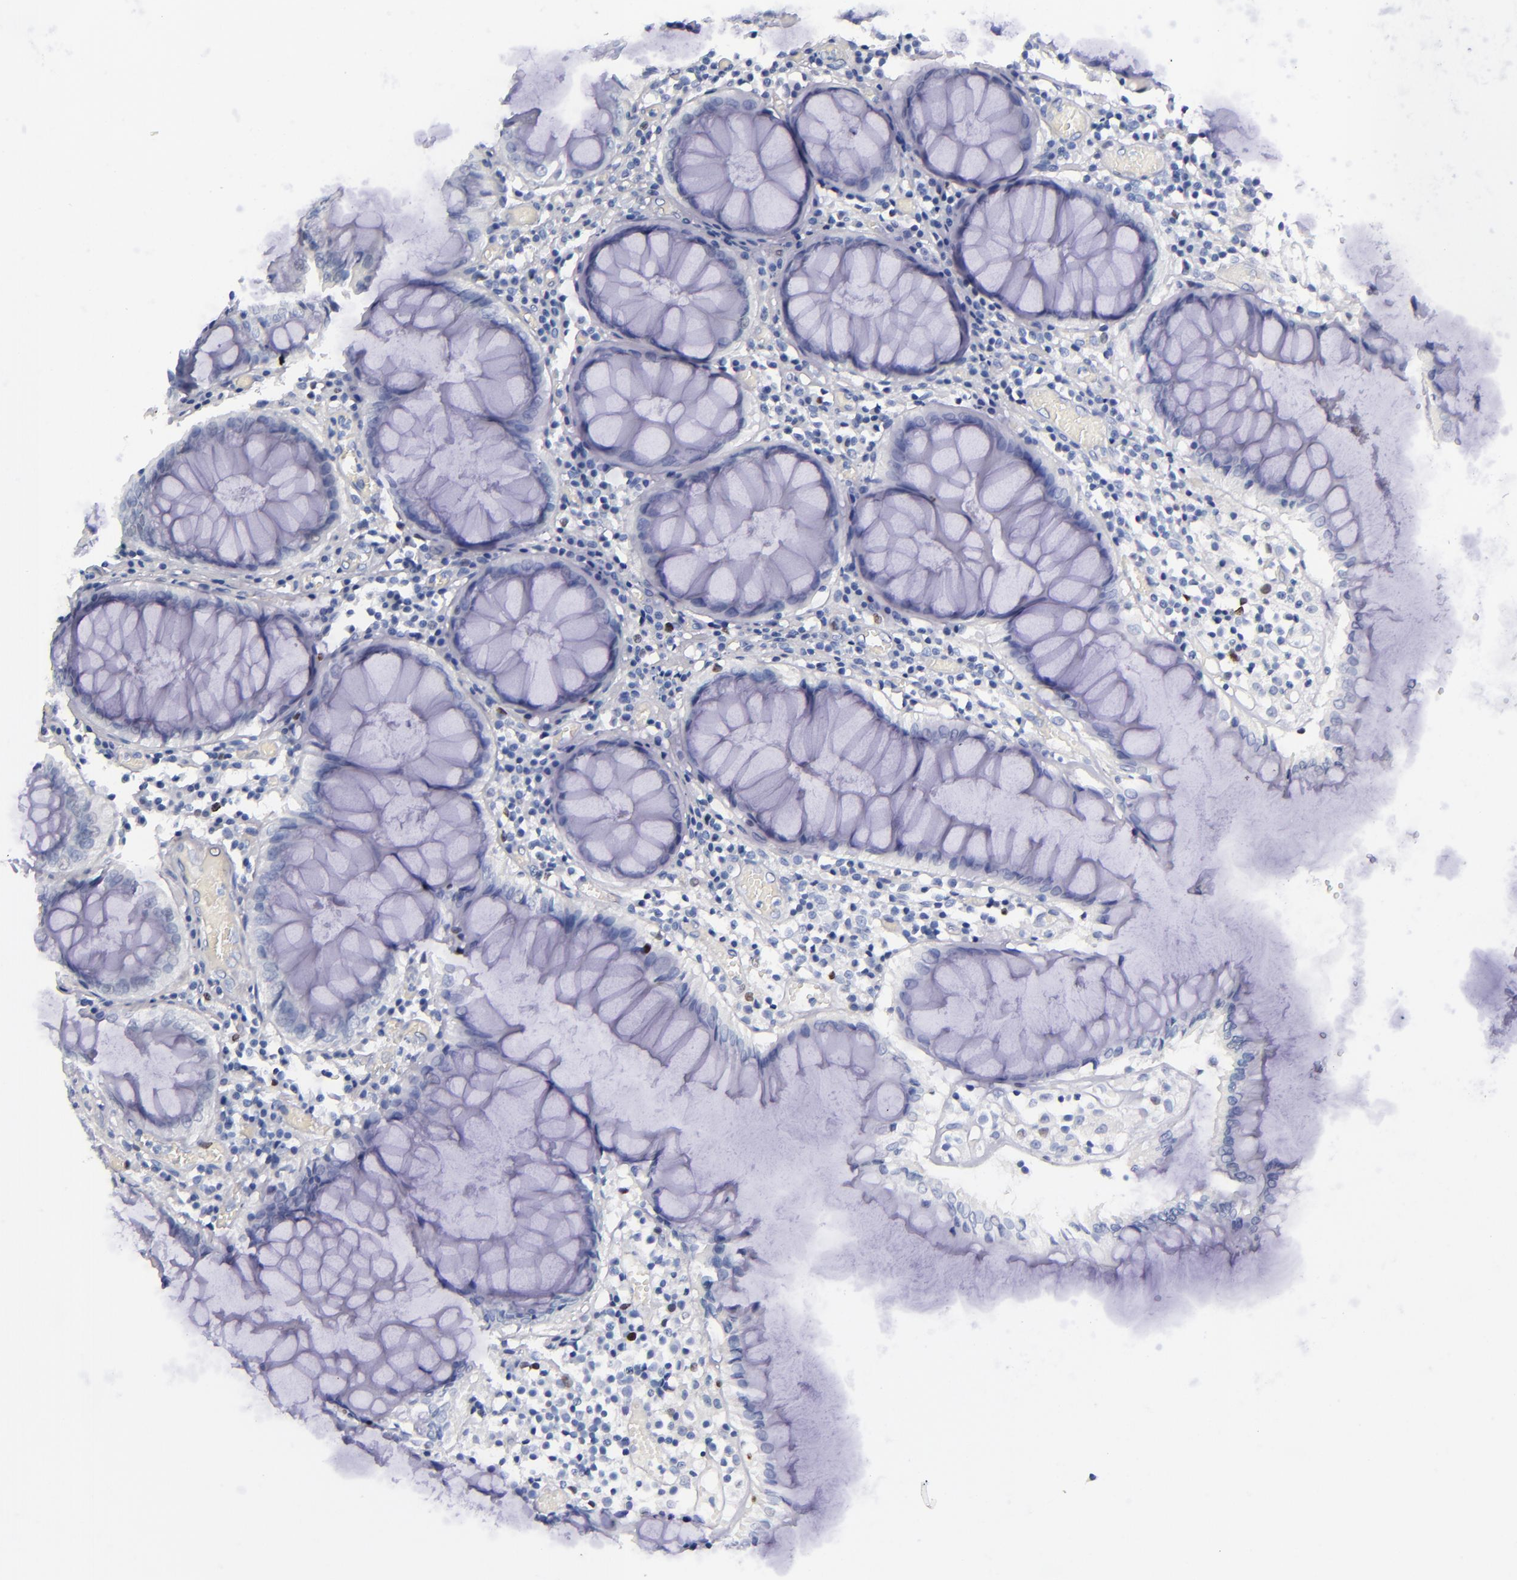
{"staining": {"intensity": "negative", "quantity": "none", "location": "none"}, "tissue": "colorectal cancer", "cell_type": "Tumor cells", "image_type": "cancer", "snomed": [{"axis": "morphology", "description": "Adenocarcinoma, NOS"}, {"axis": "topography", "description": "Rectum"}], "caption": "A histopathology image of human colorectal cancer (adenocarcinoma) is negative for staining in tumor cells.", "gene": "MCM7", "patient": {"sex": "female", "age": 98}}